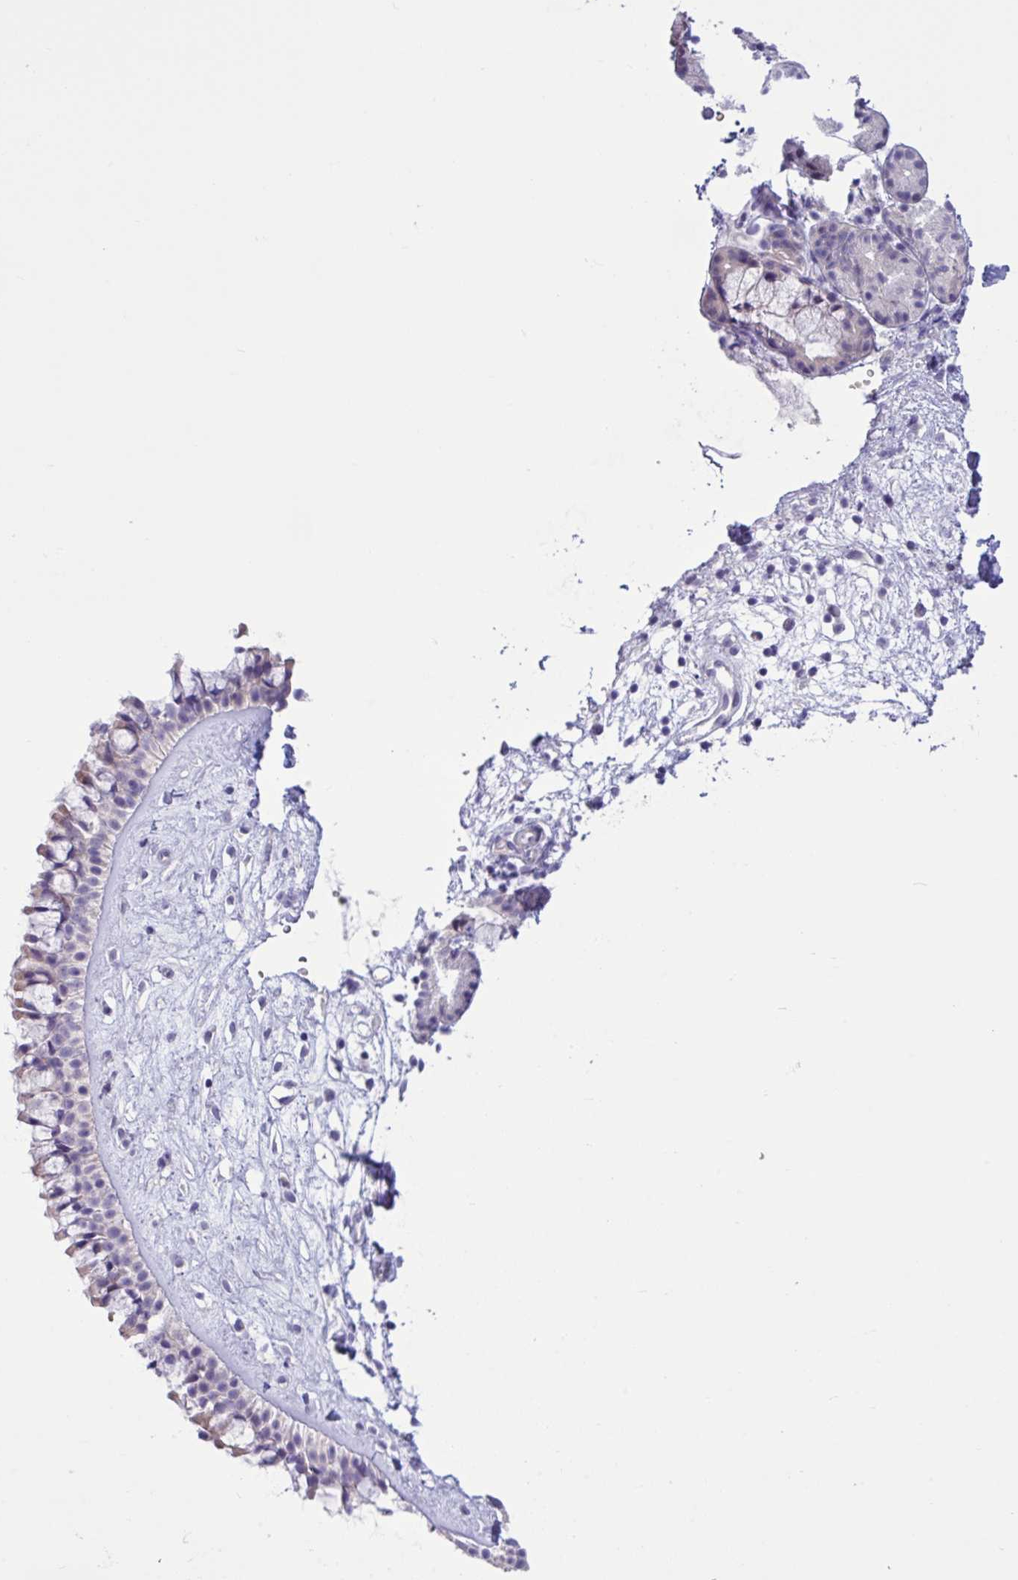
{"staining": {"intensity": "weak", "quantity": "<25%", "location": "cytoplasmic/membranous"}, "tissue": "nasopharynx", "cell_type": "Respiratory epithelial cells", "image_type": "normal", "snomed": [{"axis": "morphology", "description": "Normal tissue, NOS"}, {"axis": "topography", "description": "Nasopharynx"}], "caption": "This is a micrograph of IHC staining of benign nasopharynx, which shows no positivity in respiratory epithelial cells.", "gene": "WDR97", "patient": {"sex": "male", "age": 32}}